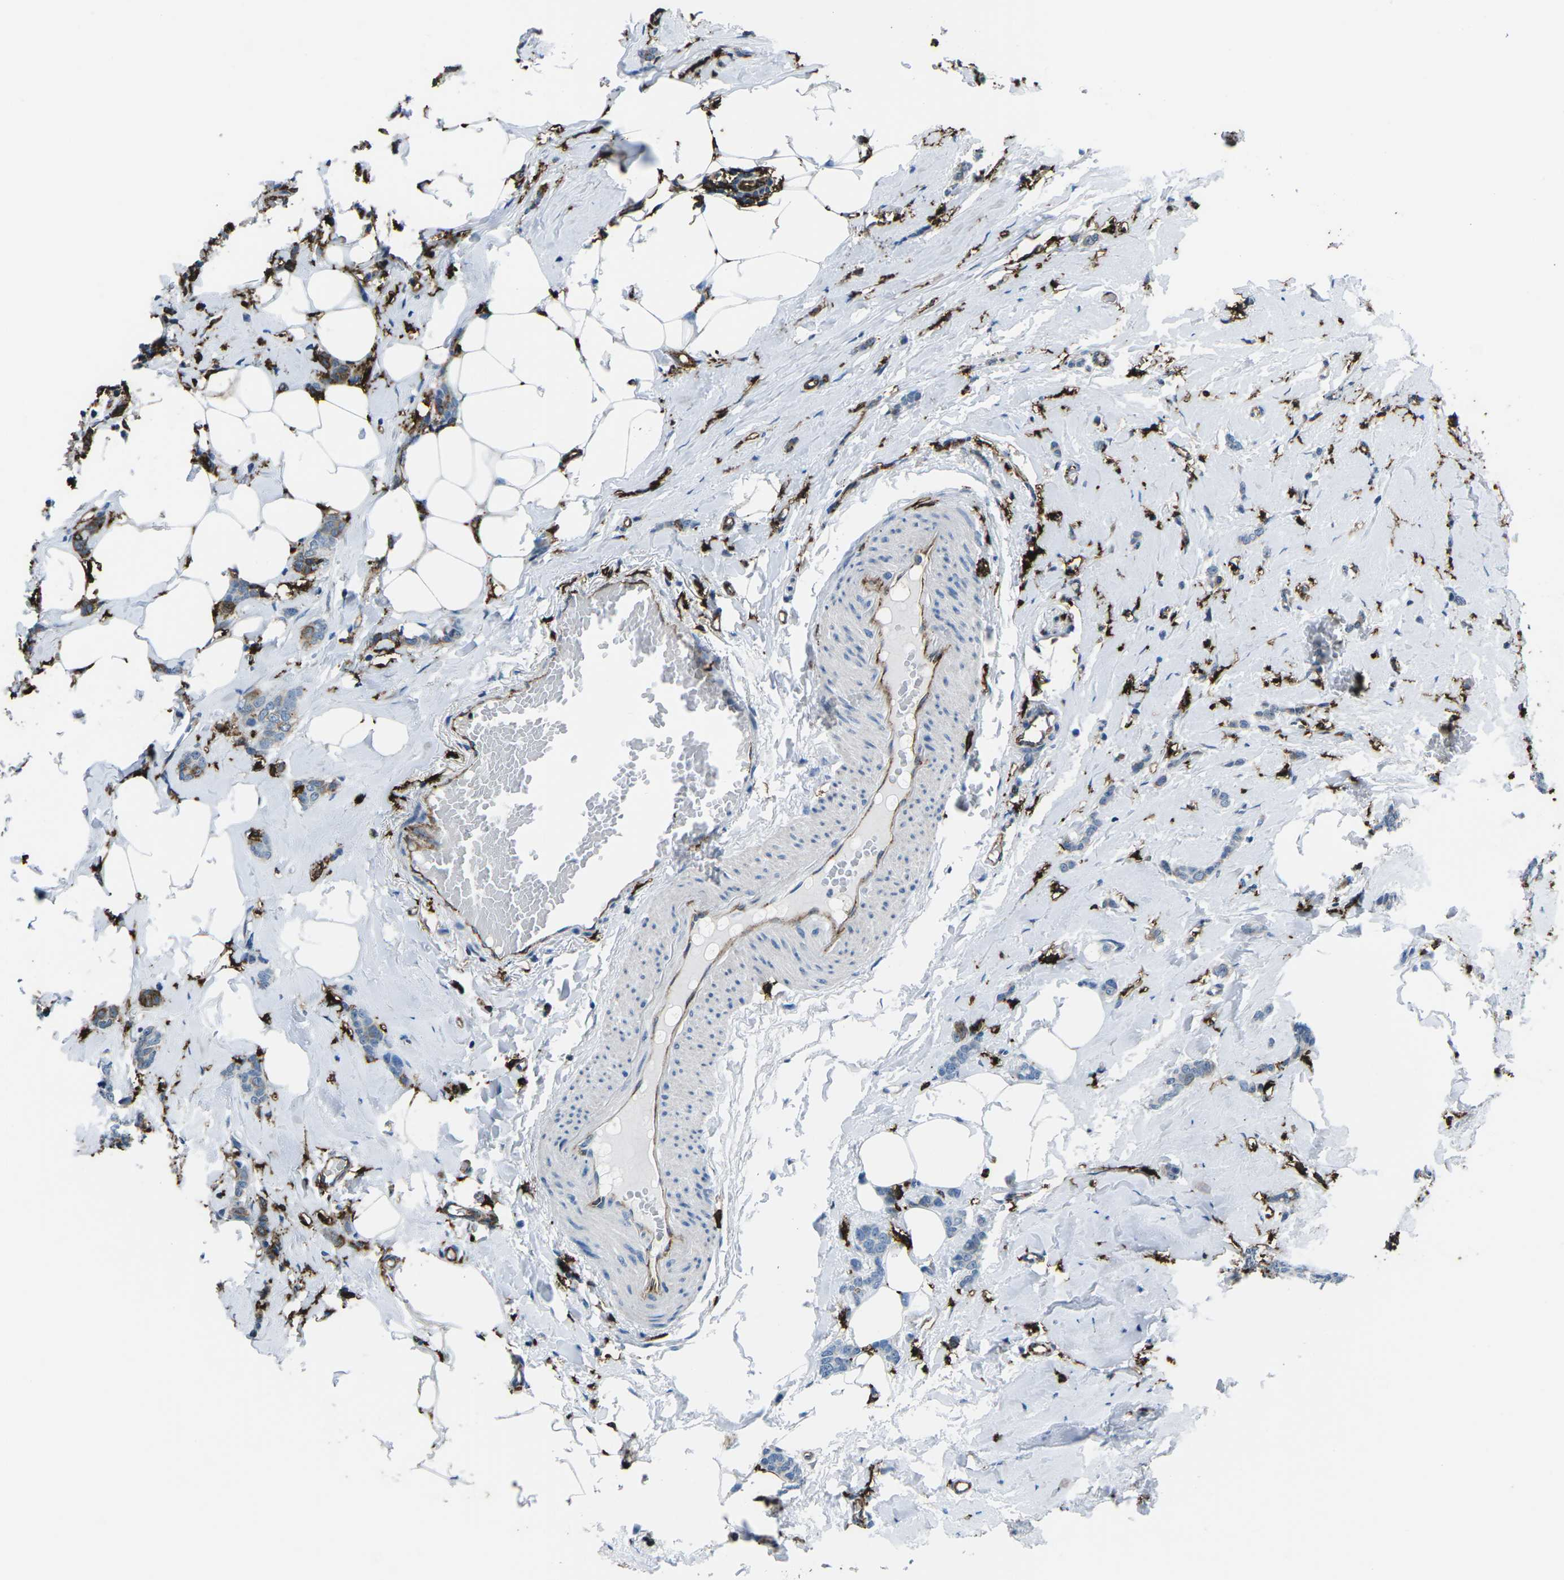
{"staining": {"intensity": "negative", "quantity": "none", "location": "none"}, "tissue": "breast cancer", "cell_type": "Tumor cells", "image_type": "cancer", "snomed": [{"axis": "morphology", "description": "Lobular carcinoma"}, {"axis": "topography", "description": "Skin"}, {"axis": "topography", "description": "Breast"}], "caption": "An immunohistochemistry photomicrograph of breast cancer (lobular carcinoma) is shown. There is no staining in tumor cells of breast cancer (lobular carcinoma).", "gene": "PTPN1", "patient": {"sex": "female", "age": 46}}